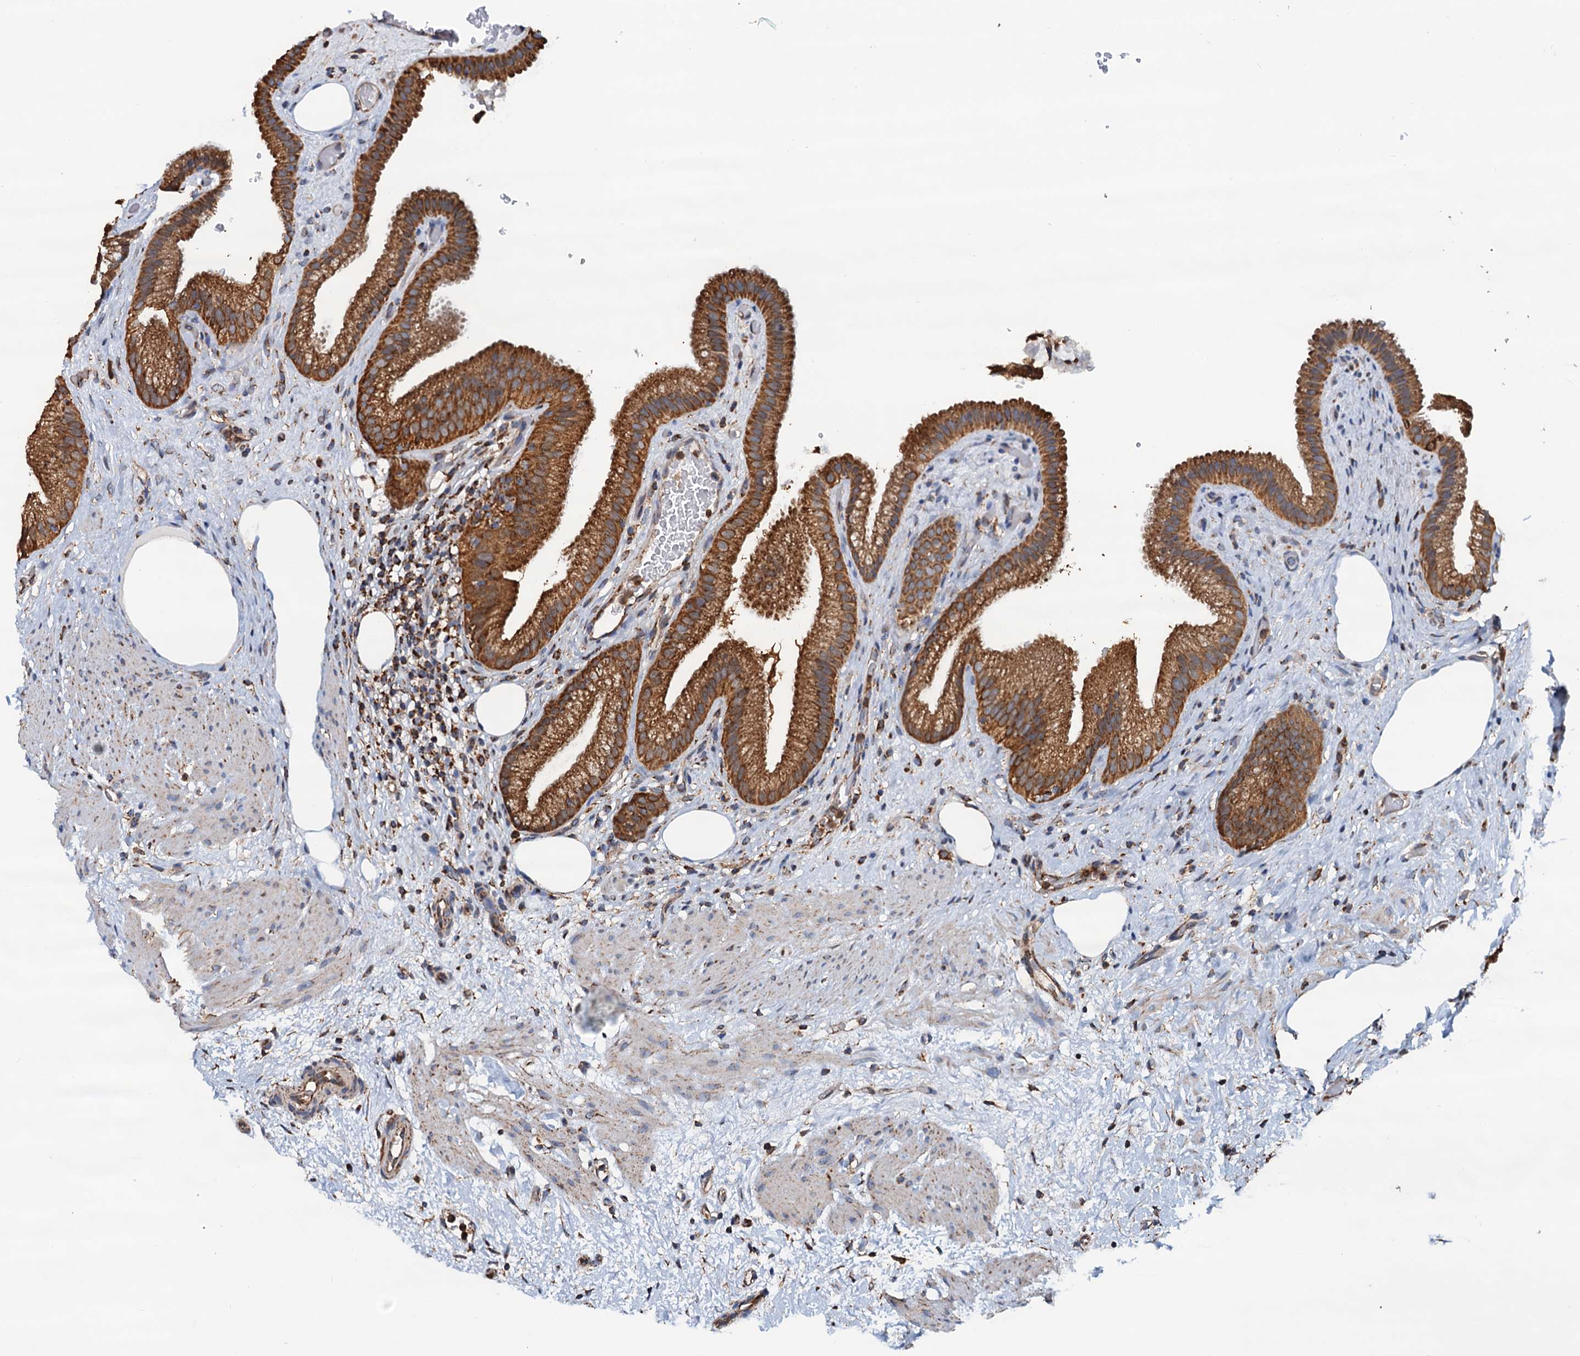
{"staining": {"intensity": "strong", "quantity": ">75%", "location": "cytoplasmic/membranous"}, "tissue": "gallbladder", "cell_type": "Glandular cells", "image_type": "normal", "snomed": [{"axis": "morphology", "description": "Normal tissue, NOS"}, {"axis": "morphology", "description": "Inflammation, NOS"}, {"axis": "topography", "description": "Gallbladder"}], "caption": "Immunohistochemical staining of unremarkable gallbladder displays strong cytoplasmic/membranous protein positivity in about >75% of glandular cells.", "gene": "AAGAB", "patient": {"sex": "male", "age": 51}}